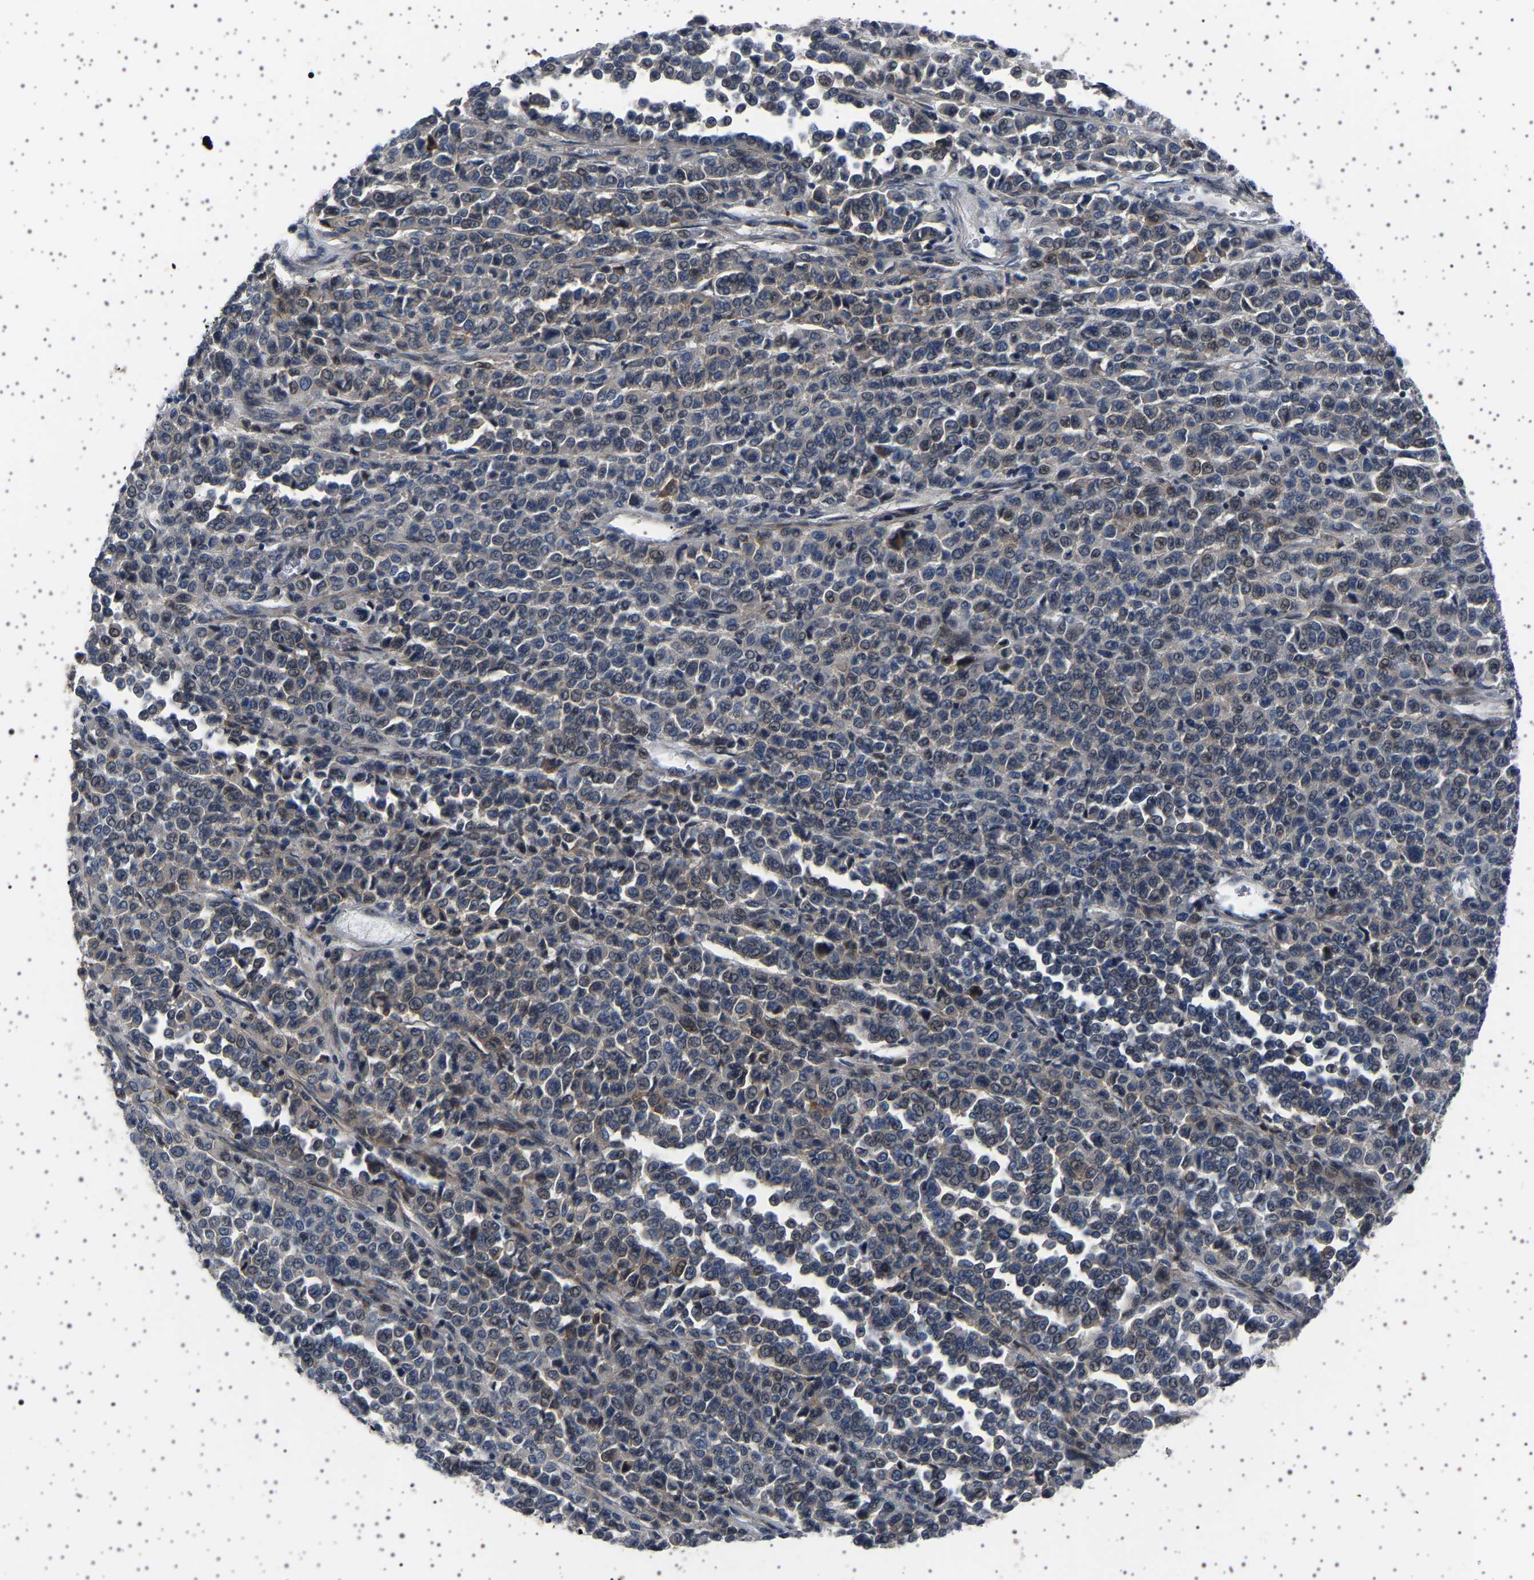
{"staining": {"intensity": "weak", "quantity": "<25%", "location": "cytoplasmic/membranous,nuclear"}, "tissue": "melanoma", "cell_type": "Tumor cells", "image_type": "cancer", "snomed": [{"axis": "morphology", "description": "Malignant melanoma, Metastatic site"}, {"axis": "topography", "description": "Pancreas"}], "caption": "Human malignant melanoma (metastatic site) stained for a protein using immunohistochemistry (IHC) shows no staining in tumor cells.", "gene": "PAK5", "patient": {"sex": "female", "age": 30}}